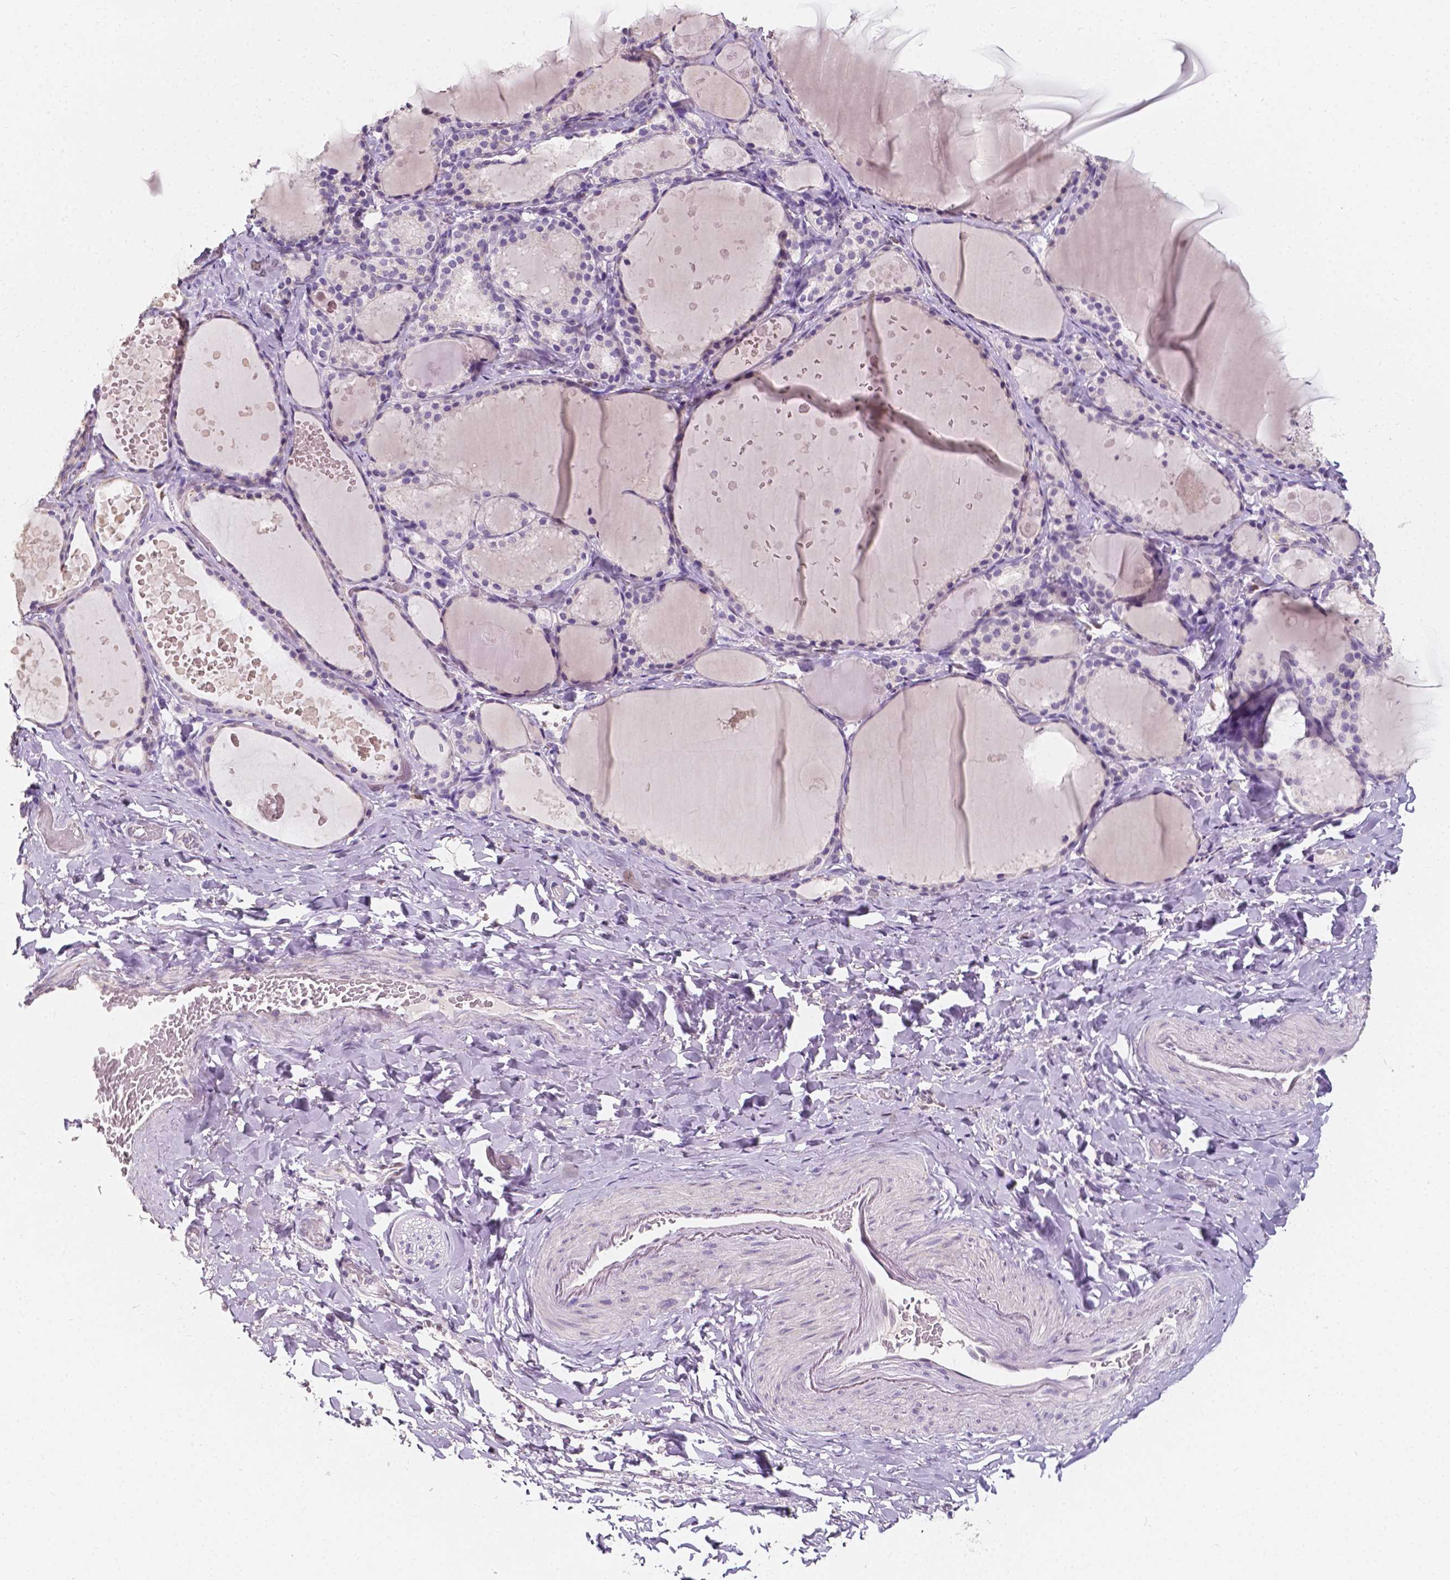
{"staining": {"intensity": "negative", "quantity": "none", "location": "none"}, "tissue": "thyroid gland", "cell_type": "Glandular cells", "image_type": "normal", "snomed": [{"axis": "morphology", "description": "Normal tissue, NOS"}, {"axis": "topography", "description": "Thyroid gland"}], "caption": "Histopathology image shows no significant protein positivity in glandular cells of unremarkable thyroid gland. The staining was performed using DAB (3,3'-diaminobenzidine) to visualize the protein expression in brown, while the nuclei were stained in blue with hematoxylin (Magnification: 20x).", "gene": "TAL1", "patient": {"sex": "female", "age": 56}}